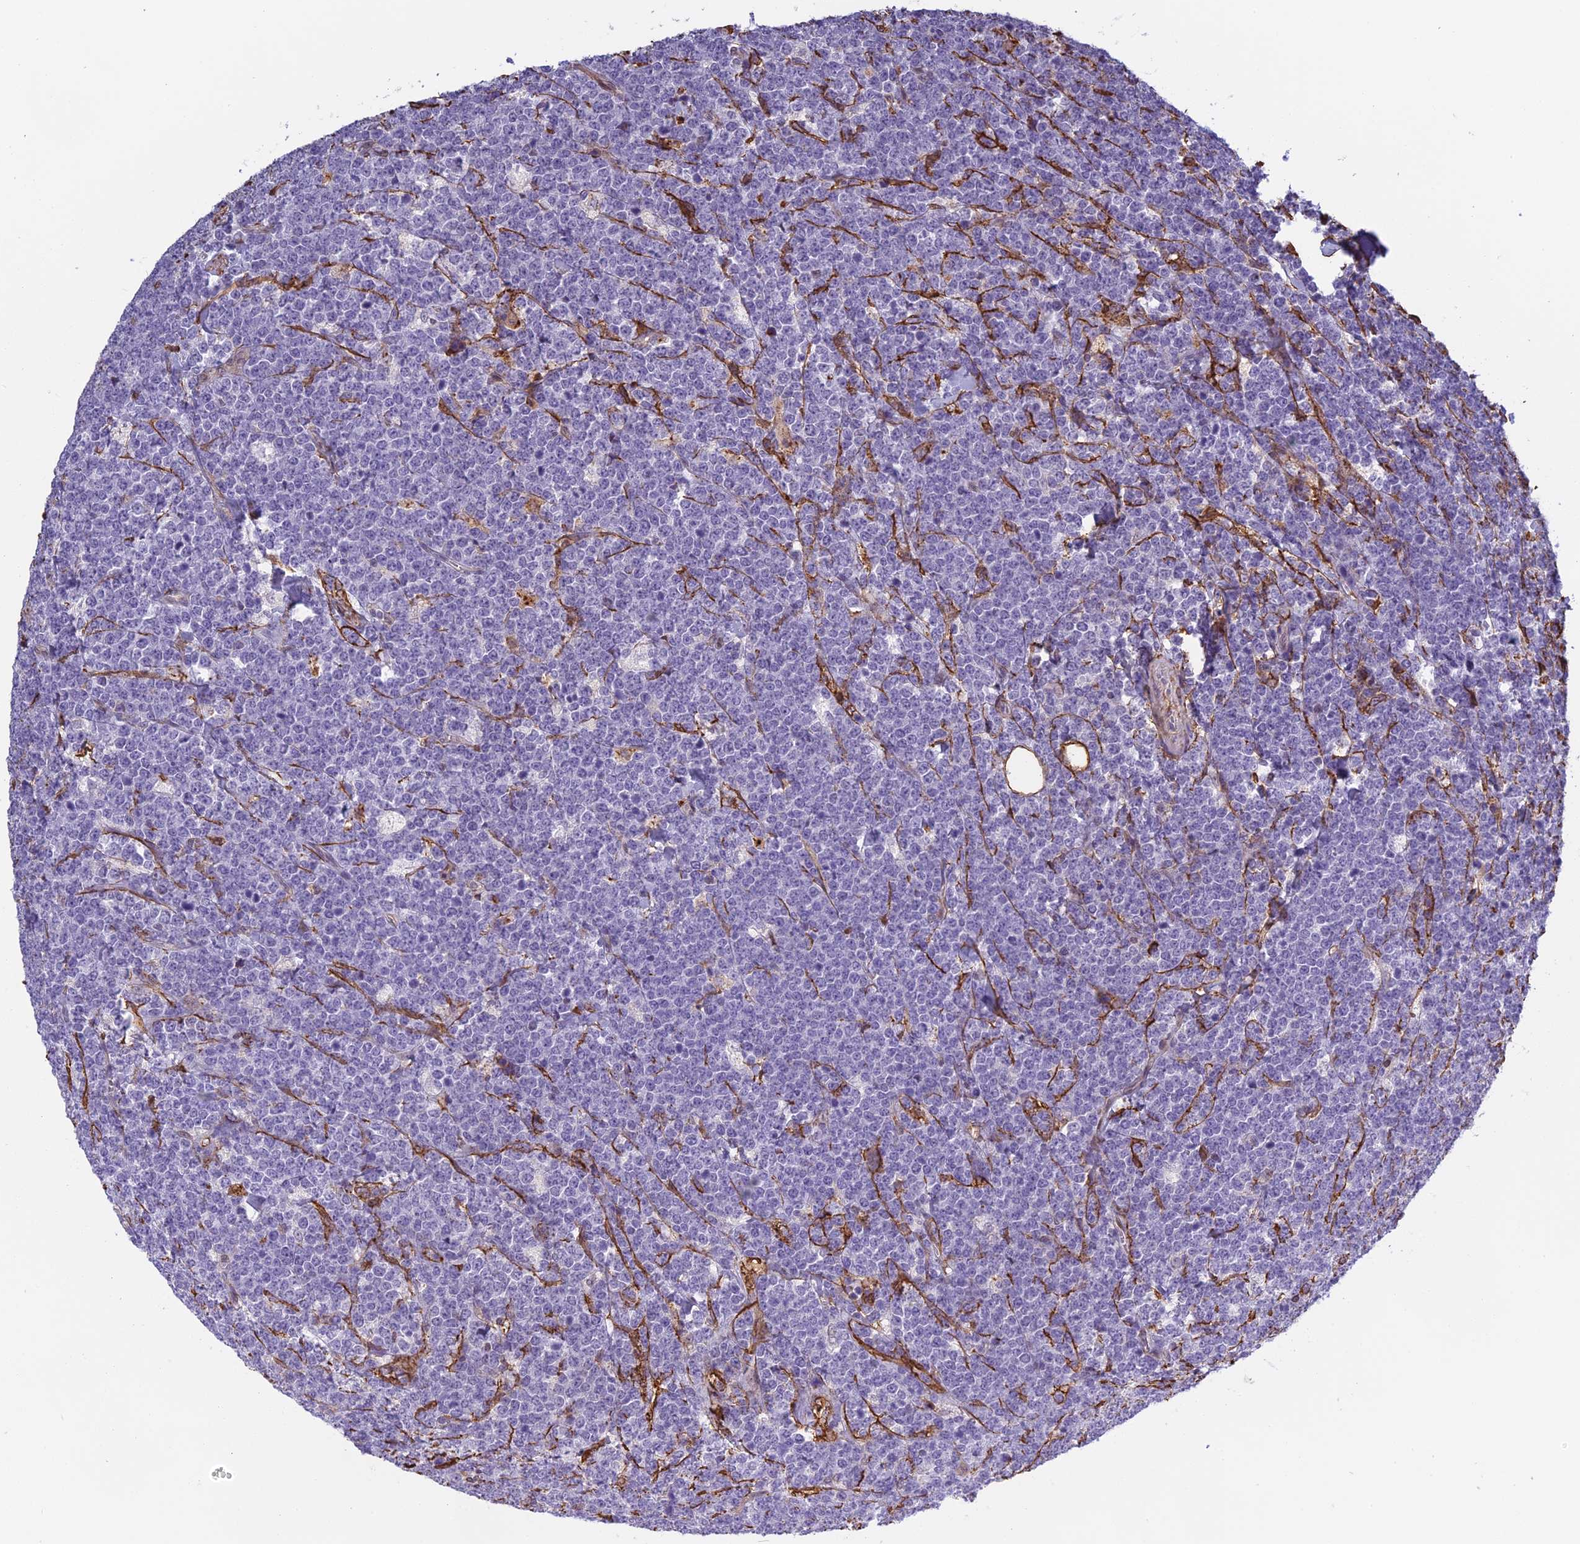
{"staining": {"intensity": "negative", "quantity": "none", "location": "none"}, "tissue": "lymphoma", "cell_type": "Tumor cells", "image_type": "cancer", "snomed": [{"axis": "morphology", "description": "Malignant lymphoma, non-Hodgkin's type, High grade"}, {"axis": "topography", "description": "Small intestine"}], "caption": "This is an immunohistochemistry micrograph of malignant lymphoma, non-Hodgkin's type (high-grade). There is no positivity in tumor cells.", "gene": "TMEM255B", "patient": {"sex": "male", "age": 8}}